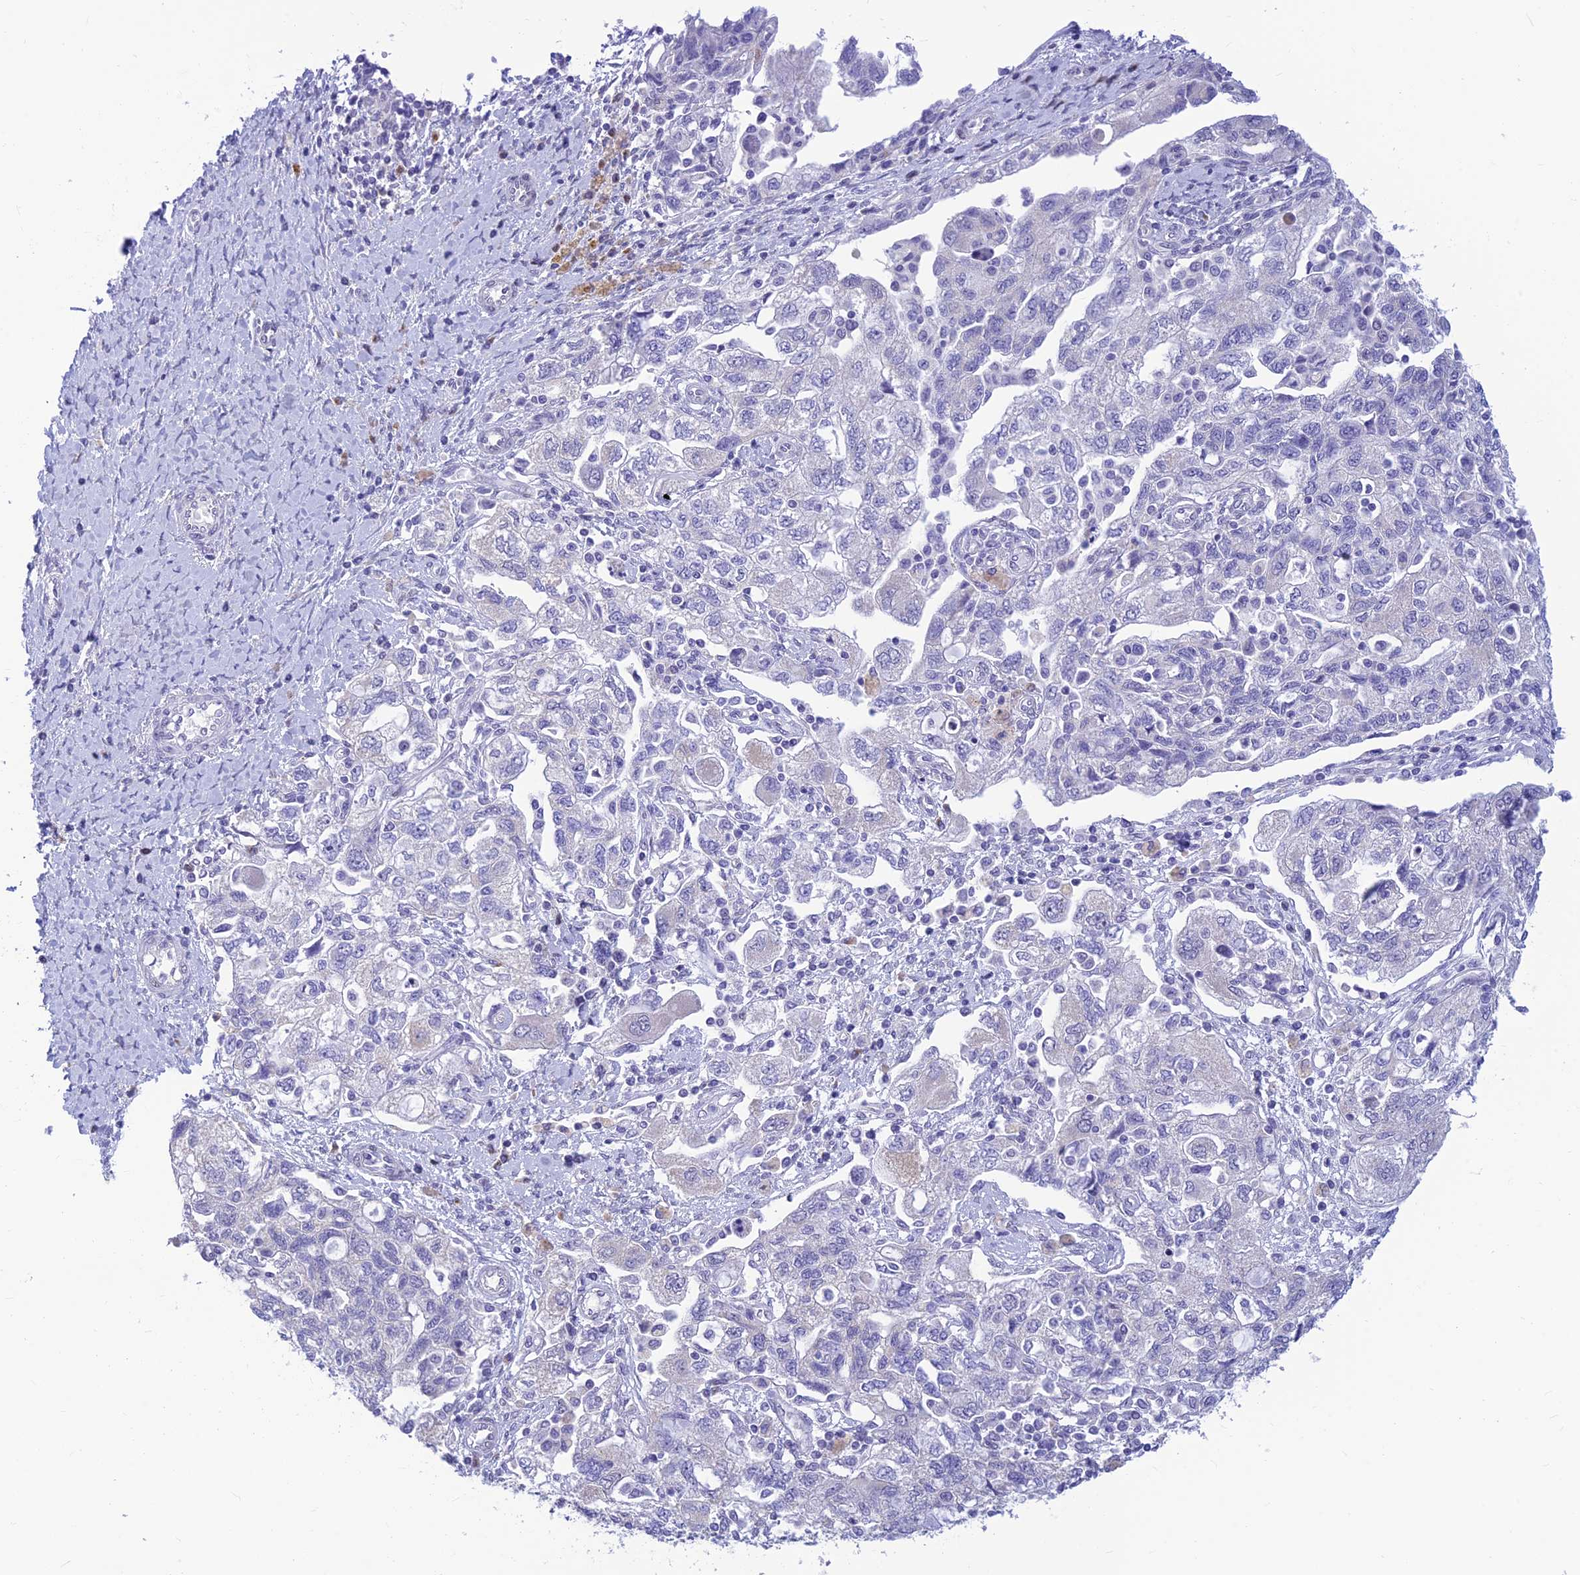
{"staining": {"intensity": "negative", "quantity": "none", "location": "none"}, "tissue": "ovarian cancer", "cell_type": "Tumor cells", "image_type": "cancer", "snomed": [{"axis": "morphology", "description": "Carcinoma, NOS"}, {"axis": "morphology", "description": "Cystadenocarcinoma, serous, NOS"}, {"axis": "topography", "description": "Ovary"}], "caption": "Immunohistochemical staining of human serous cystadenocarcinoma (ovarian) exhibits no significant positivity in tumor cells. Nuclei are stained in blue.", "gene": "INKA1", "patient": {"sex": "female", "age": 69}}